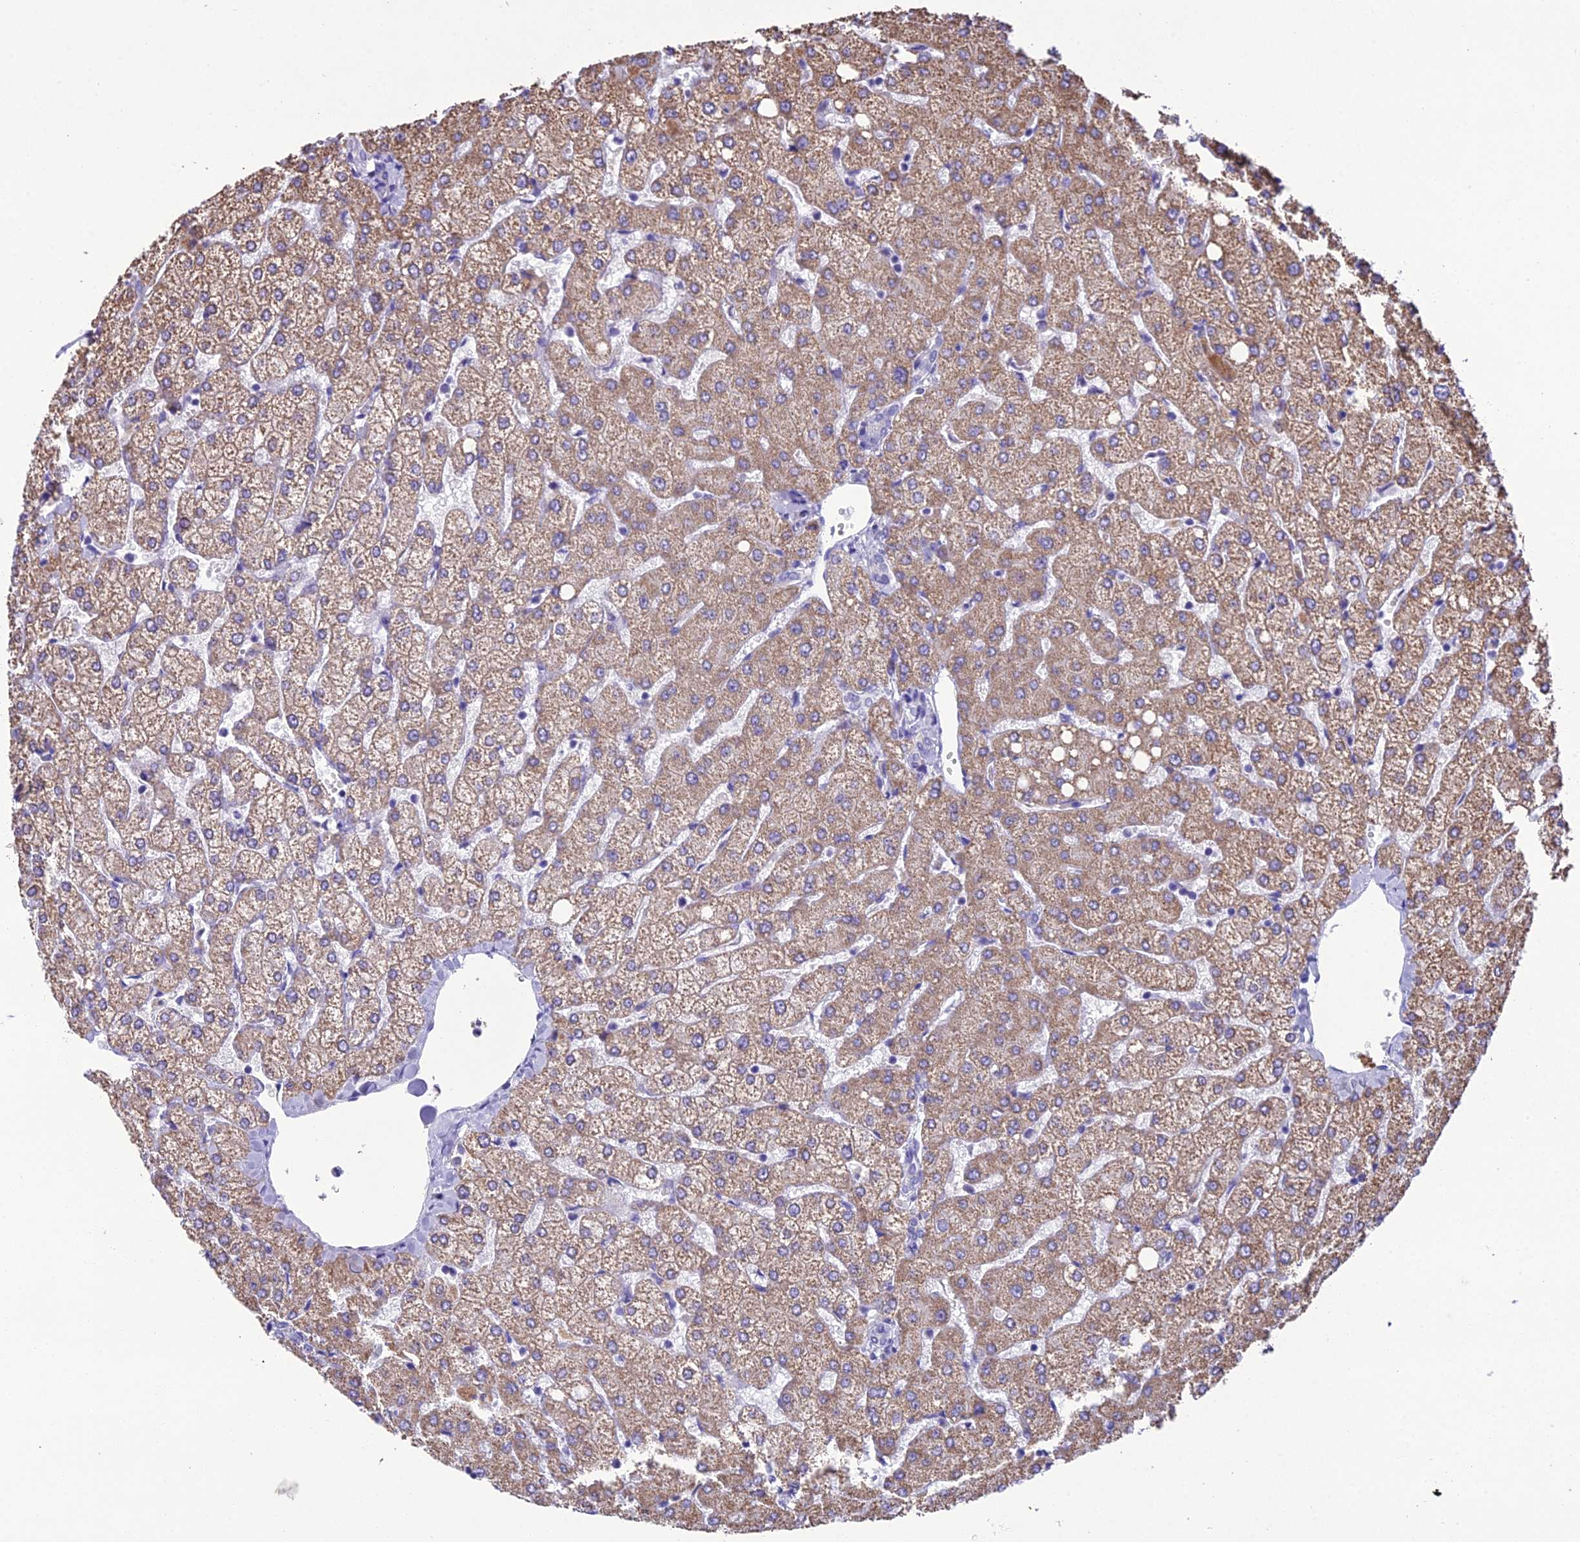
{"staining": {"intensity": "negative", "quantity": "none", "location": "none"}, "tissue": "liver", "cell_type": "Cholangiocytes", "image_type": "normal", "snomed": [{"axis": "morphology", "description": "Normal tissue, NOS"}, {"axis": "topography", "description": "Liver"}], "caption": "DAB immunohistochemical staining of unremarkable human liver displays no significant positivity in cholangiocytes. (Brightfield microscopy of DAB (3,3'-diaminobenzidine) IHC at high magnification).", "gene": "MIIP", "patient": {"sex": "female", "age": 54}}